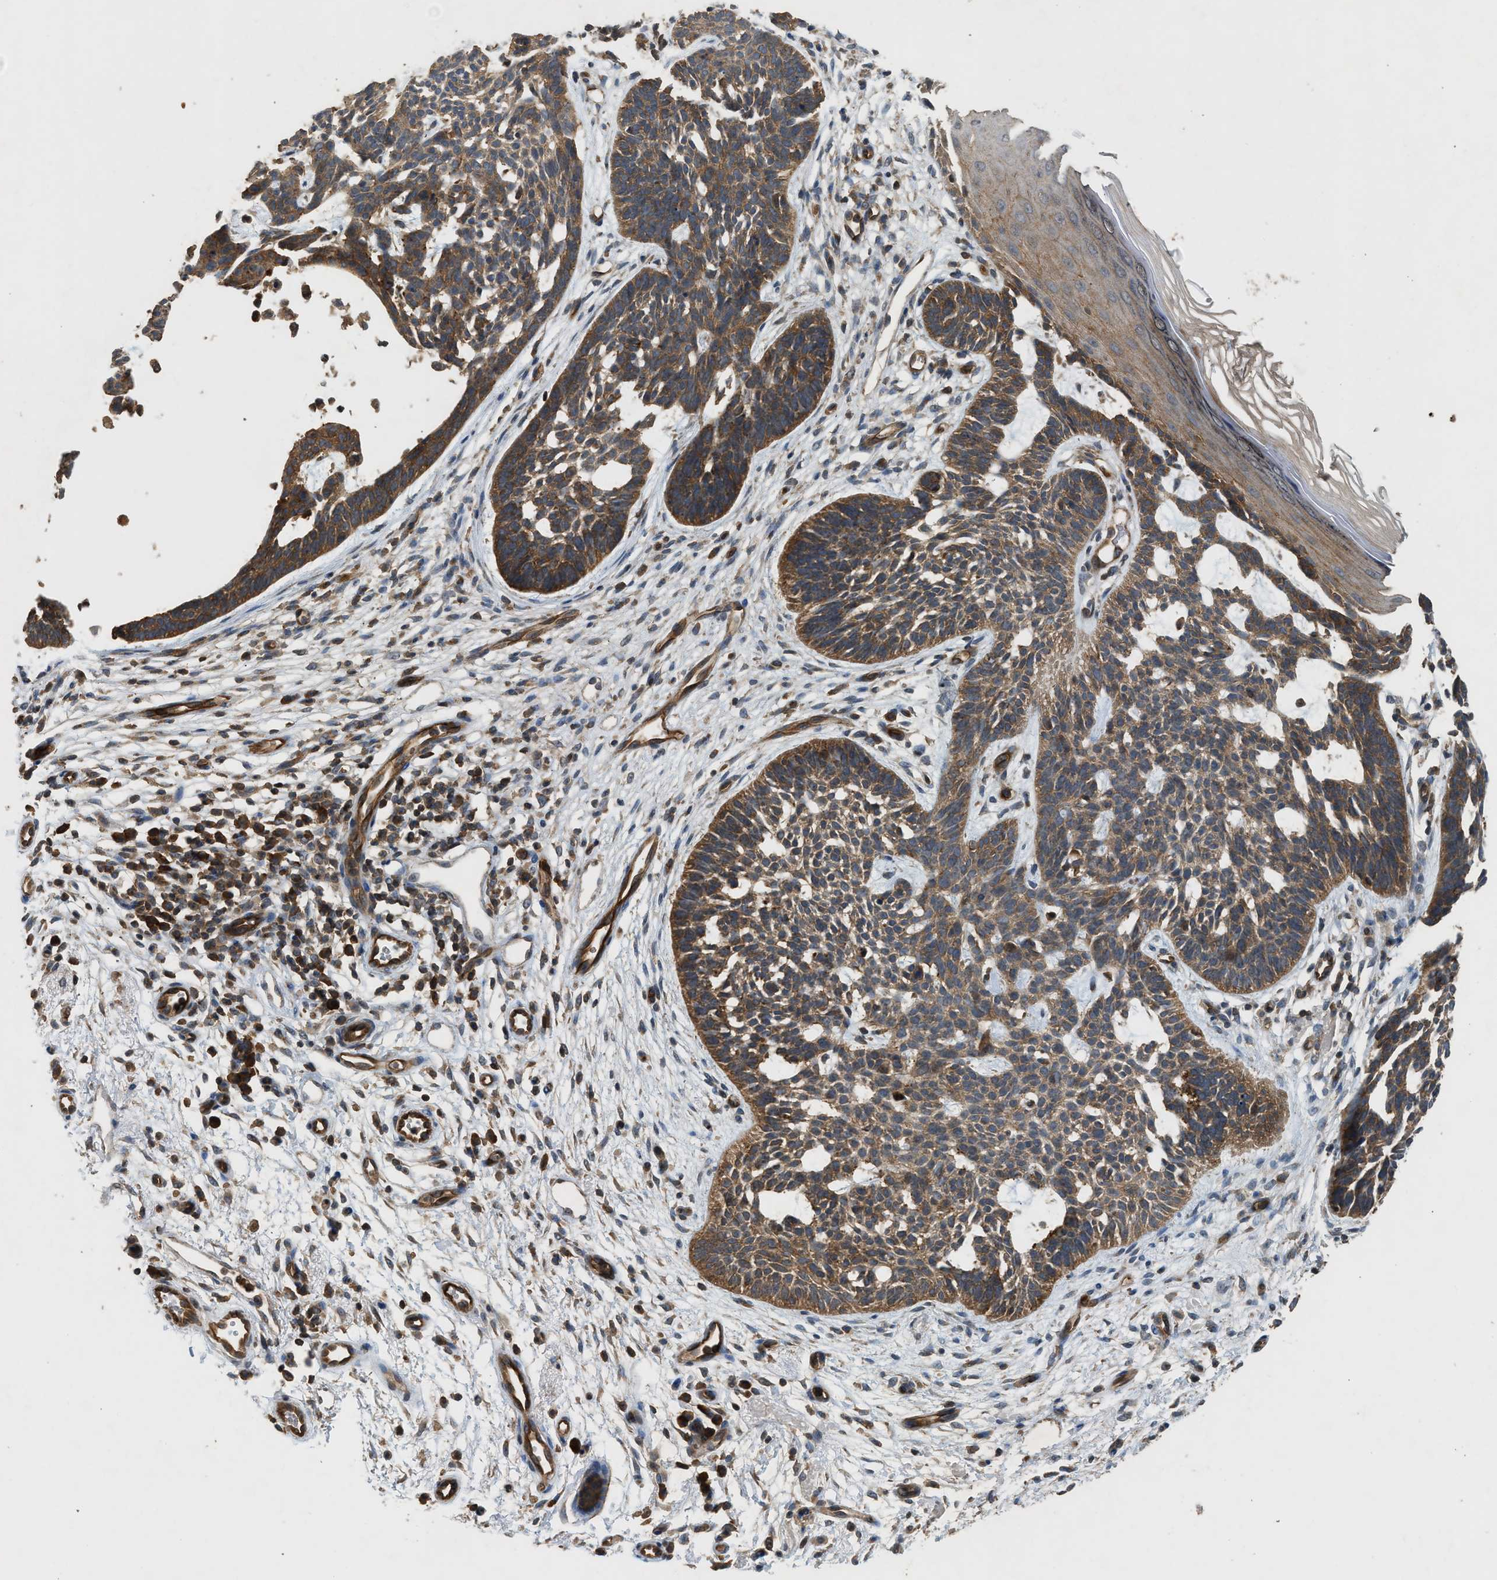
{"staining": {"intensity": "strong", "quantity": ">75%", "location": "cytoplasmic/membranous"}, "tissue": "skin cancer", "cell_type": "Tumor cells", "image_type": "cancer", "snomed": [{"axis": "morphology", "description": "Normal tissue, NOS"}, {"axis": "morphology", "description": "Basal cell carcinoma"}, {"axis": "topography", "description": "Skin"}], "caption": "An image of human skin cancer (basal cell carcinoma) stained for a protein displays strong cytoplasmic/membranous brown staining in tumor cells.", "gene": "HIP1R", "patient": {"sex": "female", "age": 69}}